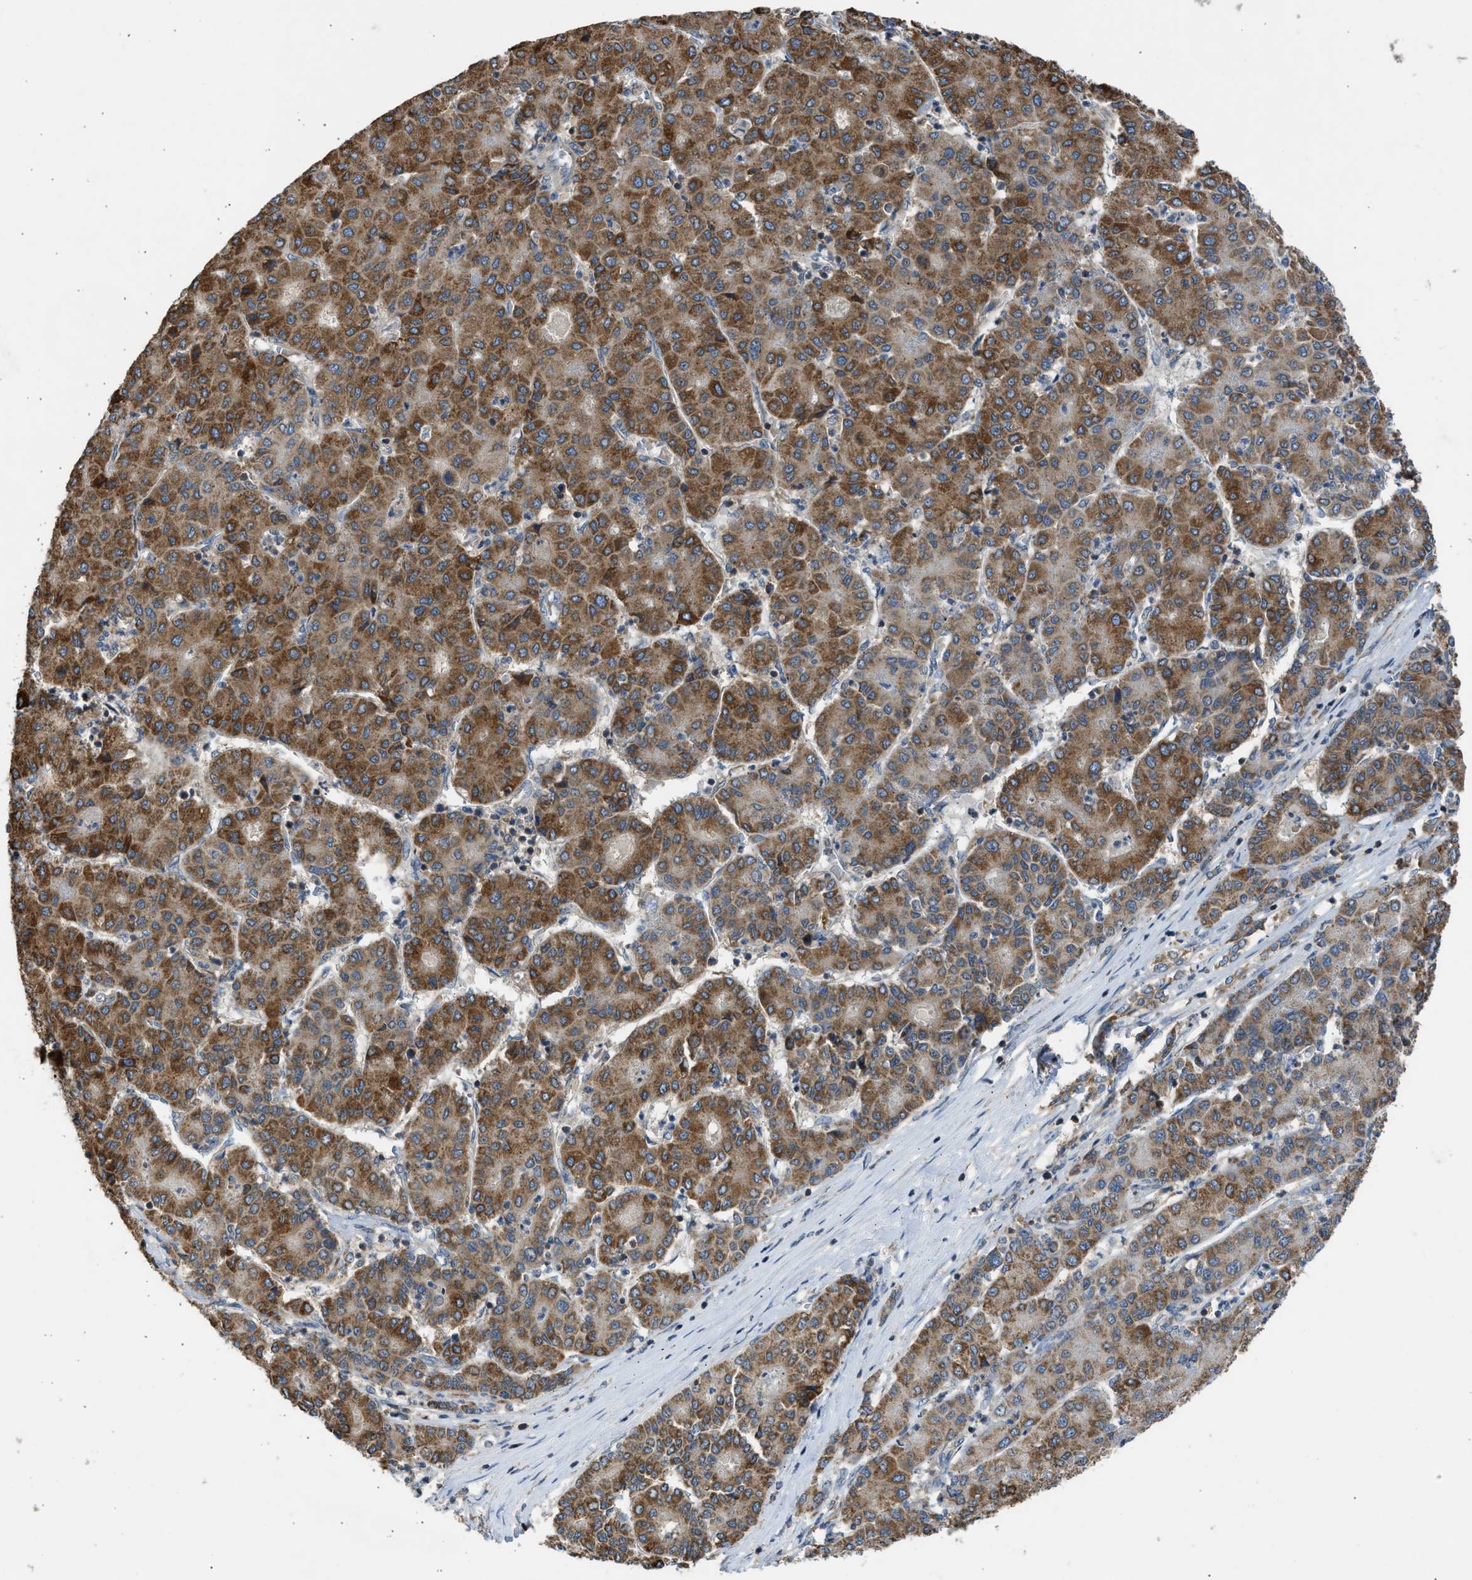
{"staining": {"intensity": "strong", "quantity": "25%-75%", "location": "cytoplasmic/membranous"}, "tissue": "liver cancer", "cell_type": "Tumor cells", "image_type": "cancer", "snomed": [{"axis": "morphology", "description": "Carcinoma, Hepatocellular, NOS"}, {"axis": "topography", "description": "Liver"}], "caption": "A brown stain labels strong cytoplasmic/membranous expression of a protein in liver hepatocellular carcinoma tumor cells. The staining was performed using DAB to visualize the protein expression in brown, while the nuclei were stained in blue with hematoxylin (Magnification: 20x).", "gene": "CYP1A1", "patient": {"sex": "male", "age": 65}}